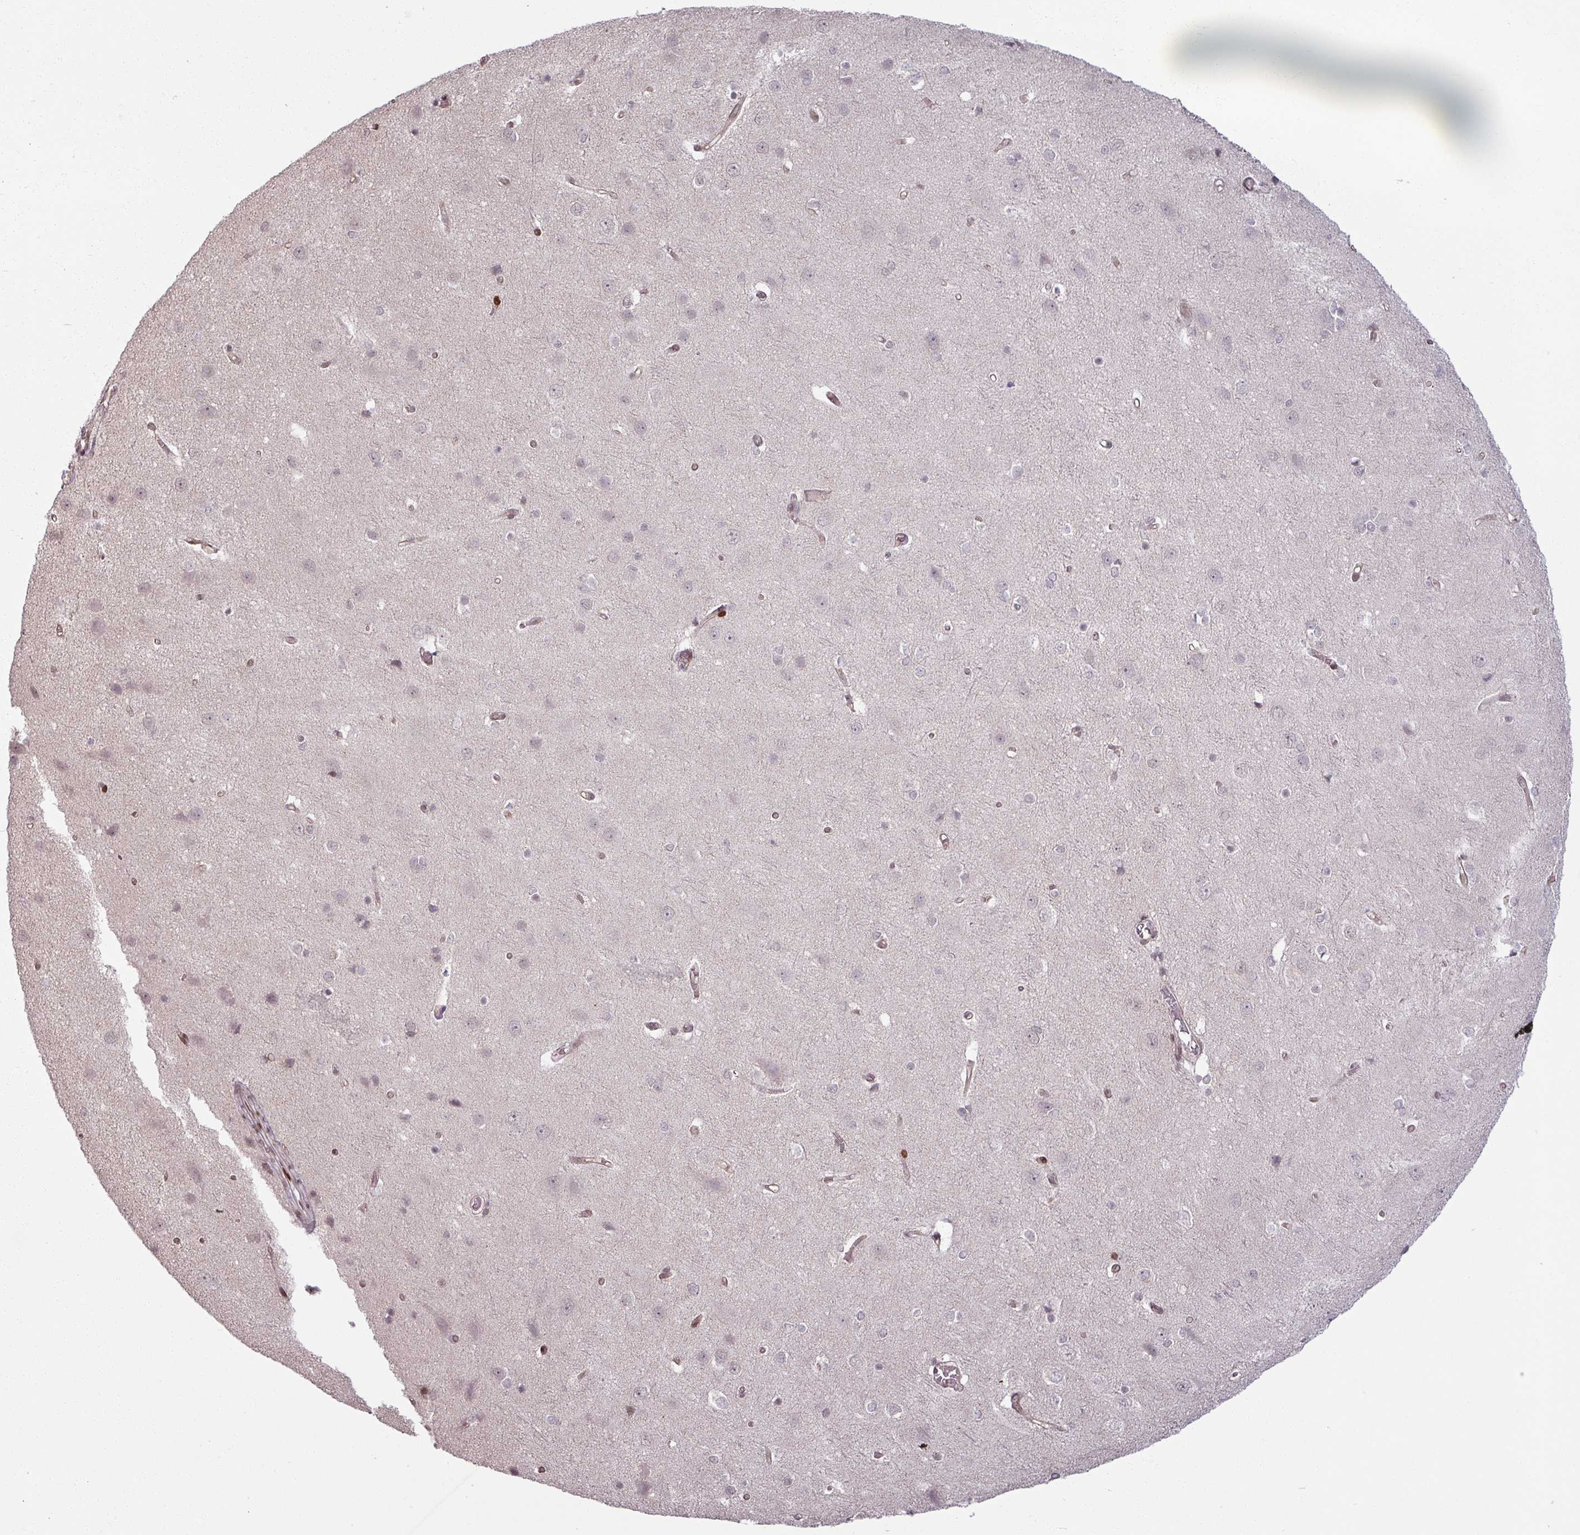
{"staining": {"intensity": "moderate", "quantity": ">75%", "location": "nuclear"}, "tissue": "cerebral cortex", "cell_type": "Endothelial cells", "image_type": "normal", "snomed": [{"axis": "morphology", "description": "Normal tissue, NOS"}, {"axis": "topography", "description": "Cerebral cortex"}], "caption": "A medium amount of moderate nuclear positivity is seen in about >75% of endothelial cells in unremarkable cerebral cortex. (IHC, brightfield microscopy, high magnification).", "gene": "NCOR1", "patient": {"sex": "male", "age": 37}}